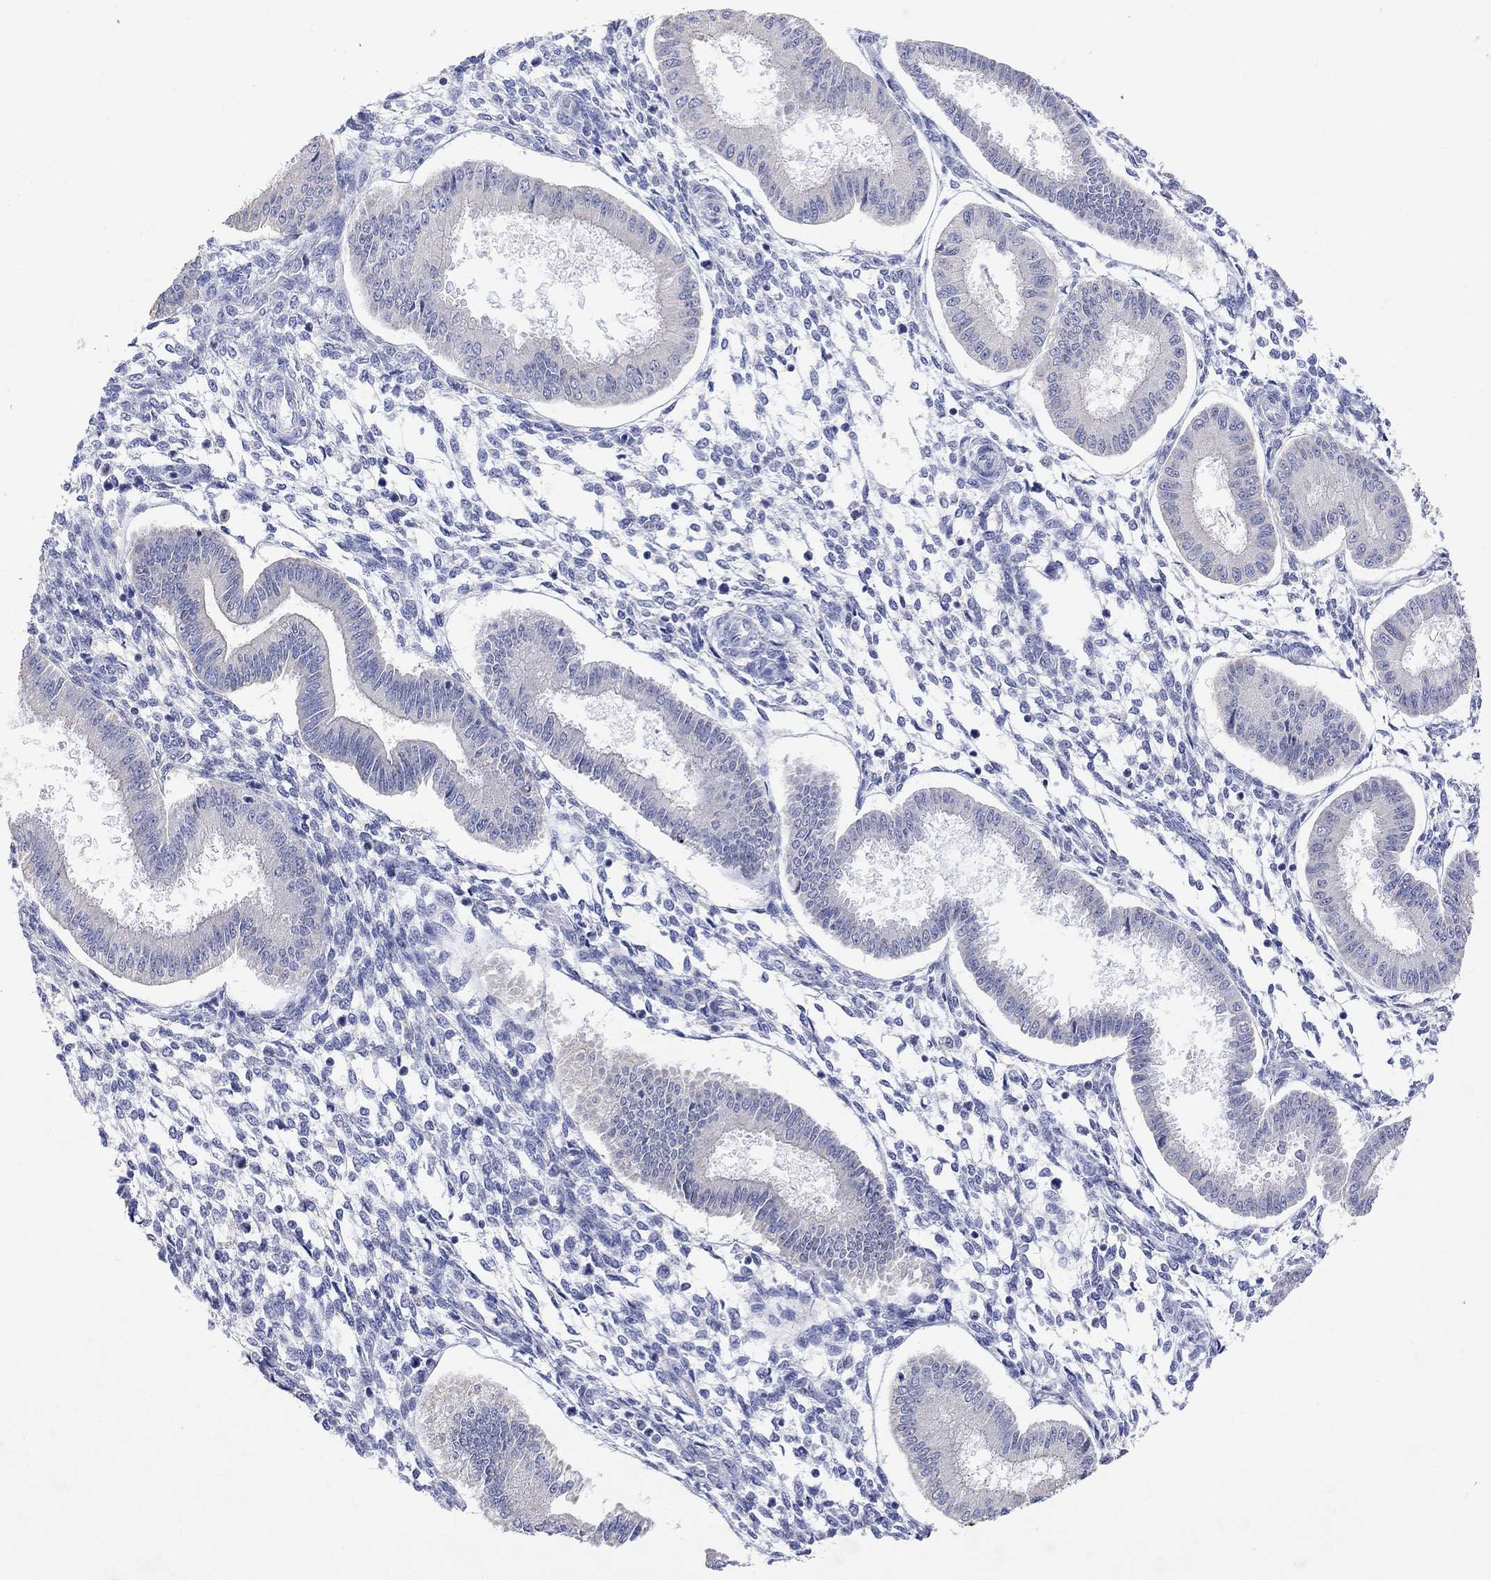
{"staining": {"intensity": "negative", "quantity": "none", "location": "none"}, "tissue": "endometrium", "cell_type": "Cells in endometrial stroma", "image_type": "normal", "snomed": [{"axis": "morphology", "description": "Normal tissue, NOS"}, {"axis": "topography", "description": "Endometrium"}], "caption": "This is an immunohistochemistry (IHC) photomicrograph of unremarkable endometrium. There is no staining in cells in endometrial stroma.", "gene": "TYR", "patient": {"sex": "female", "age": 43}}